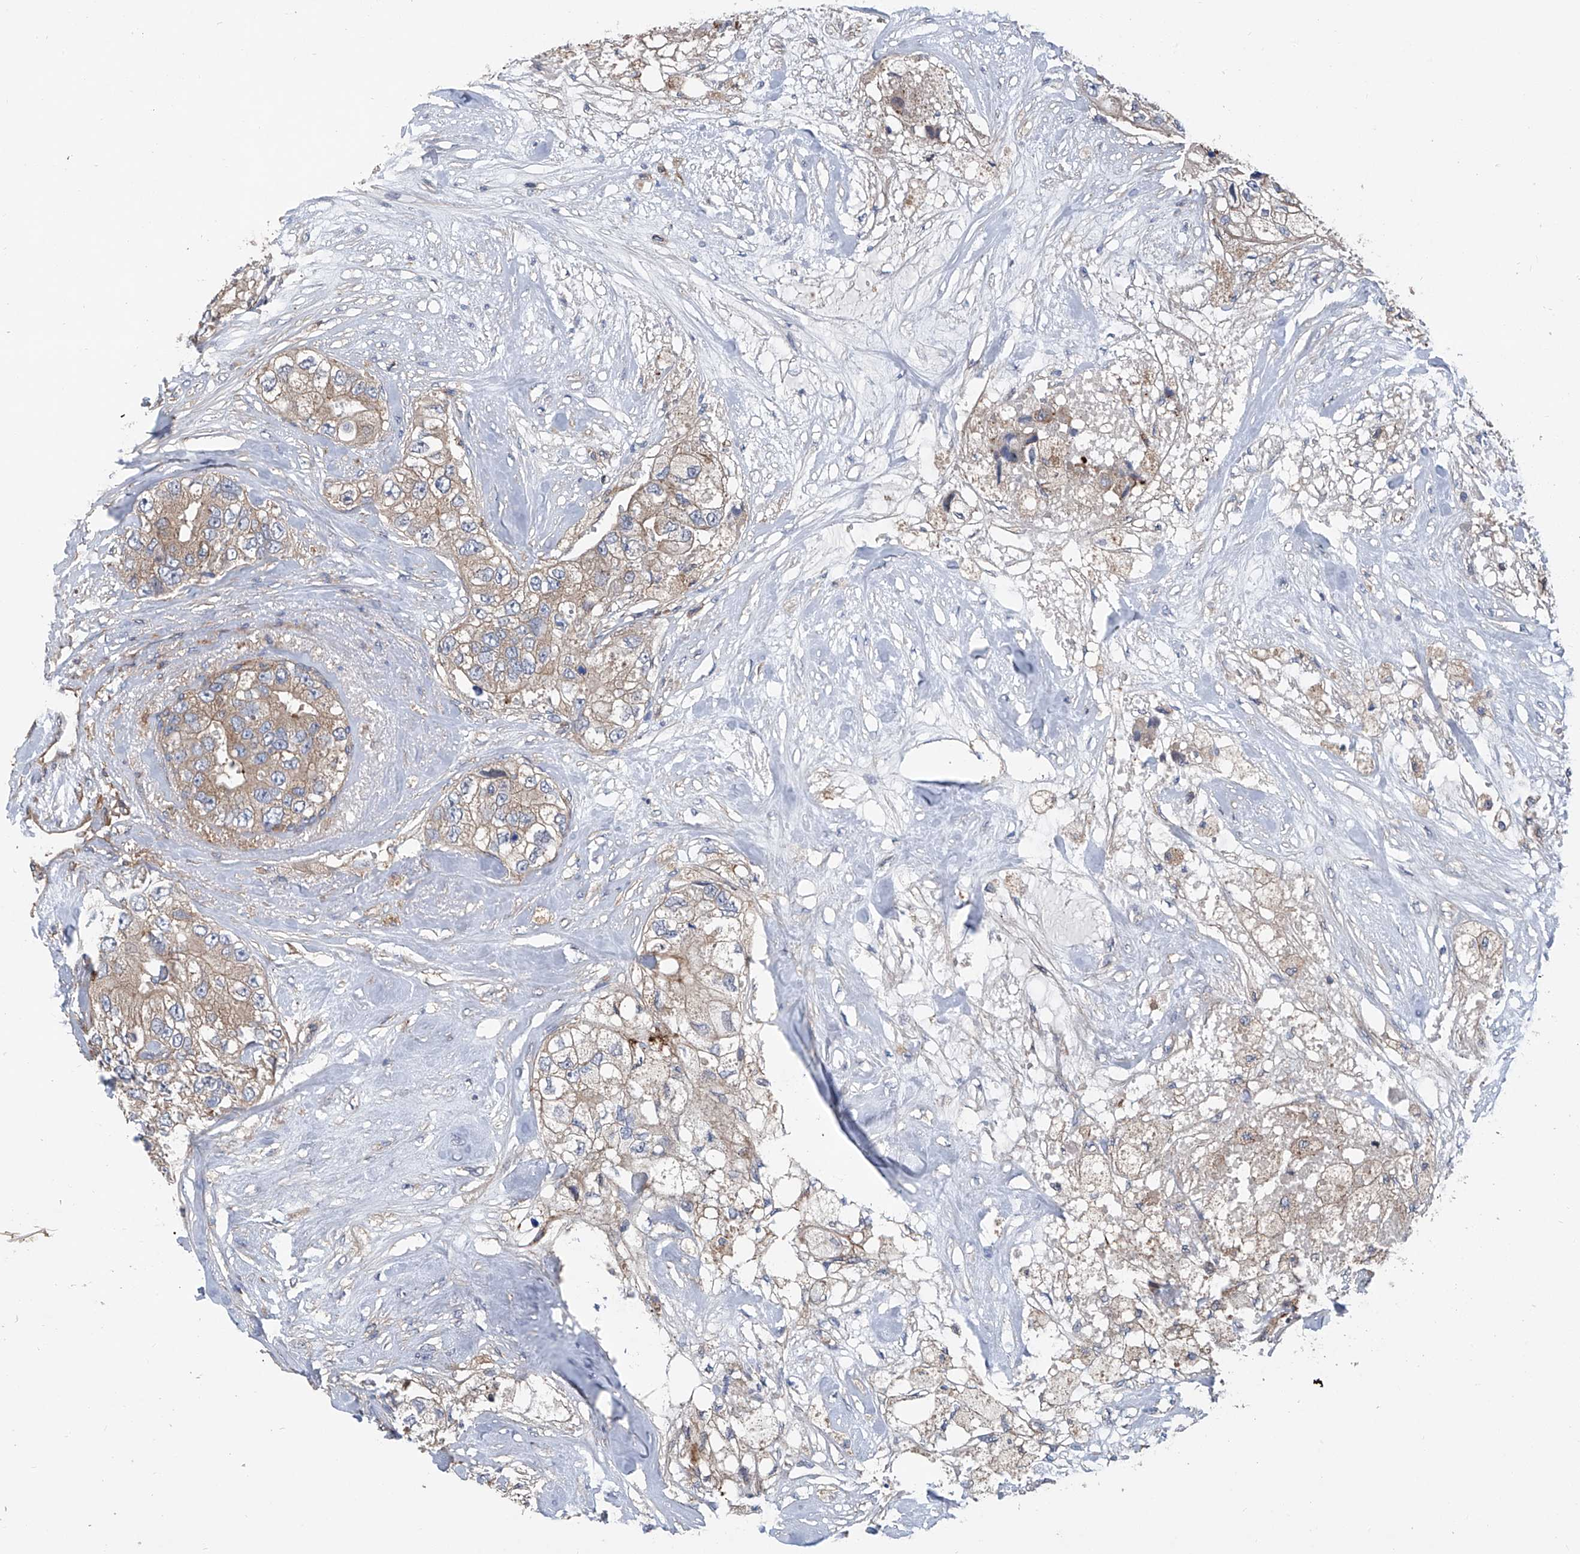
{"staining": {"intensity": "weak", "quantity": "25%-75%", "location": "cytoplasmic/membranous"}, "tissue": "breast cancer", "cell_type": "Tumor cells", "image_type": "cancer", "snomed": [{"axis": "morphology", "description": "Duct carcinoma"}, {"axis": "topography", "description": "Breast"}], "caption": "Approximately 25%-75% of tumor cells in intraductal carcinoma (breast) display weak cytoplasmic/membranous protein positivity as visualized by brown immunohistochemical staining.", "gene": "SMAP1", "patient": {"sex": "female", "age": 62}}